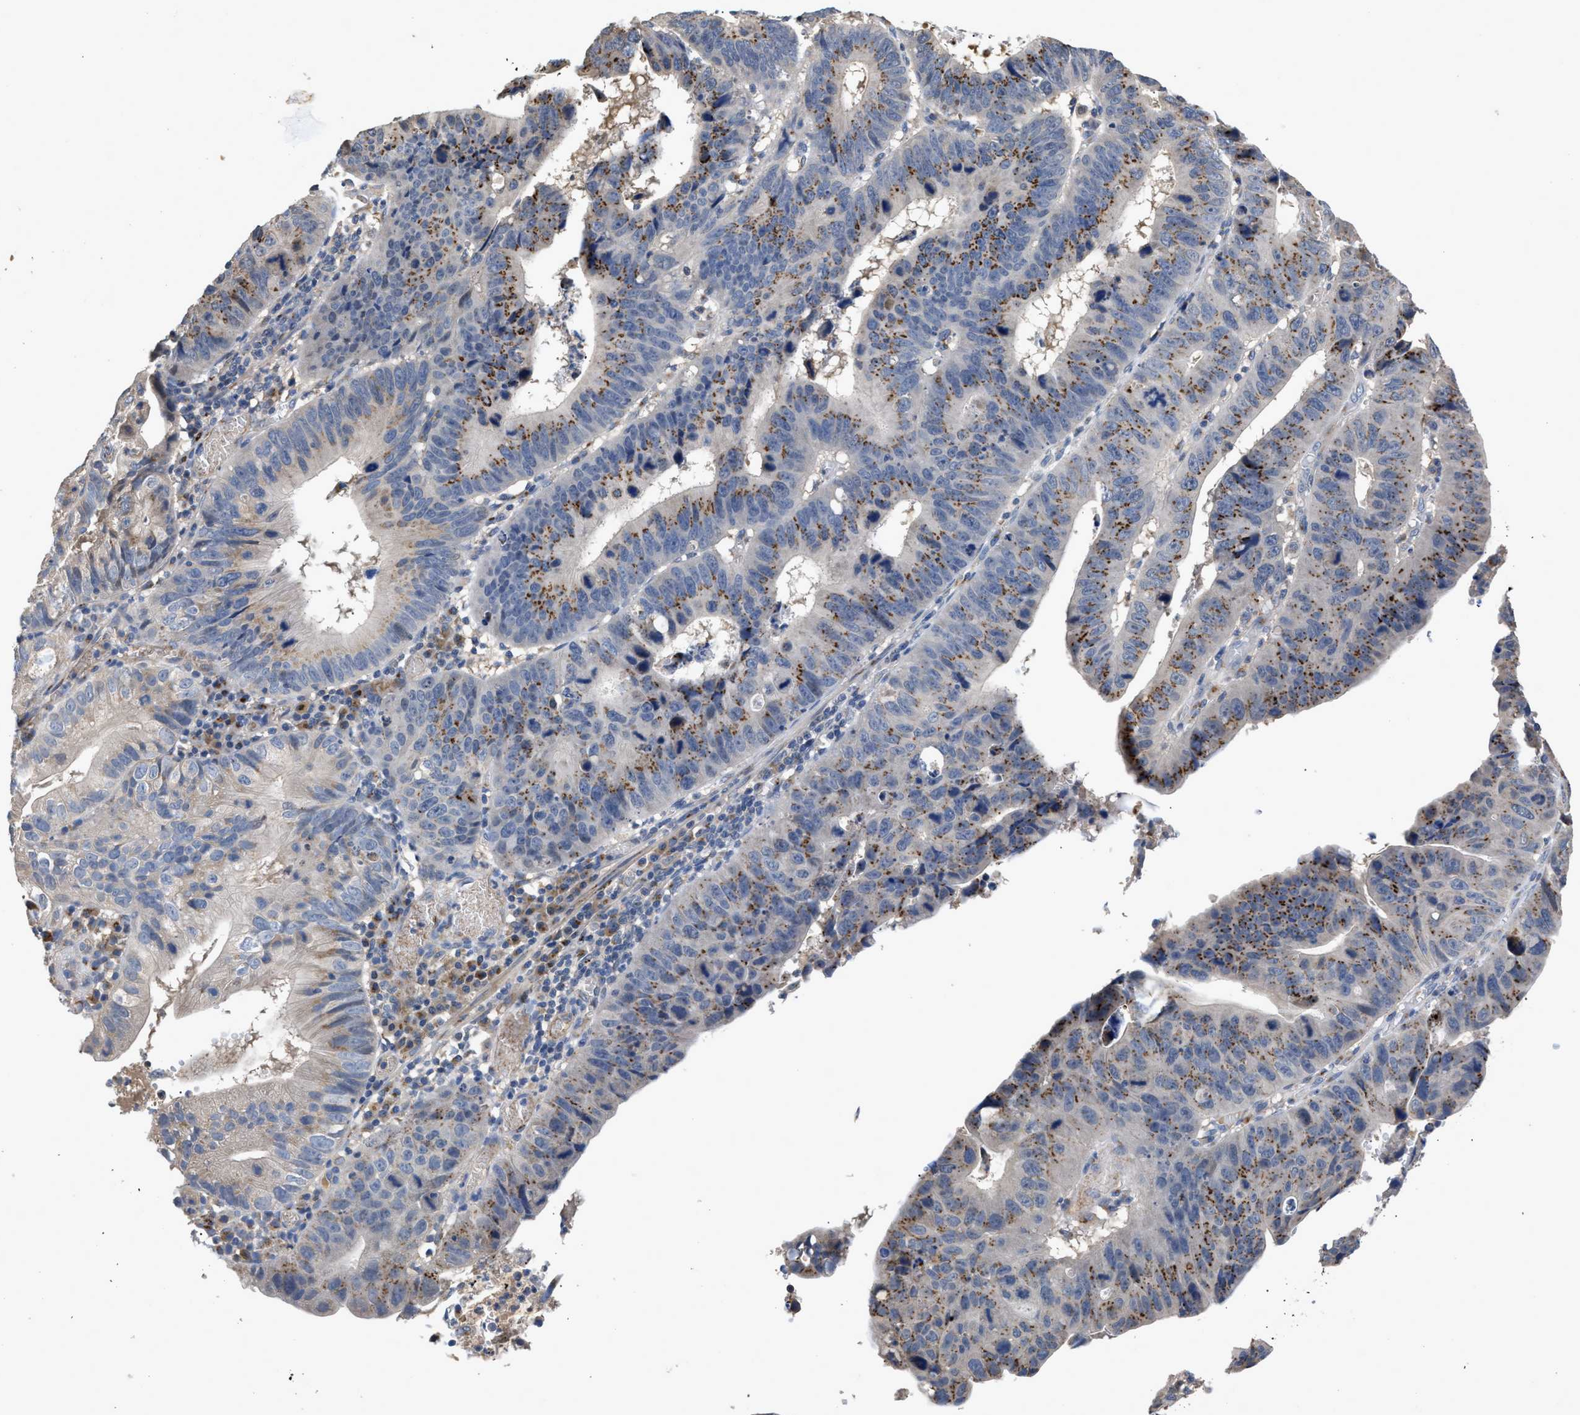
{"staining": {"intensity": "moderate", "quantity": "25%-75%", "location": "cytoplasmic/membranous"}, "tissue": "stomach cancer", "cell_type": "Tumor cells", "image_type": "cancer", "snomed": [{"axis": "morphology", "description": "Adenocarcinoma, NOS"}, {"axis": "topography", "description": "Stomach"}], "caption": "Brown immunohistochemical staining in human stomach cancer (adenocarcinoma) shows moderate cytoplasmic/membranous expression in approximately 25%-75% of tumor cells.", "gene": "SIK2", "patient": {"sex": "male", "age": 59}}